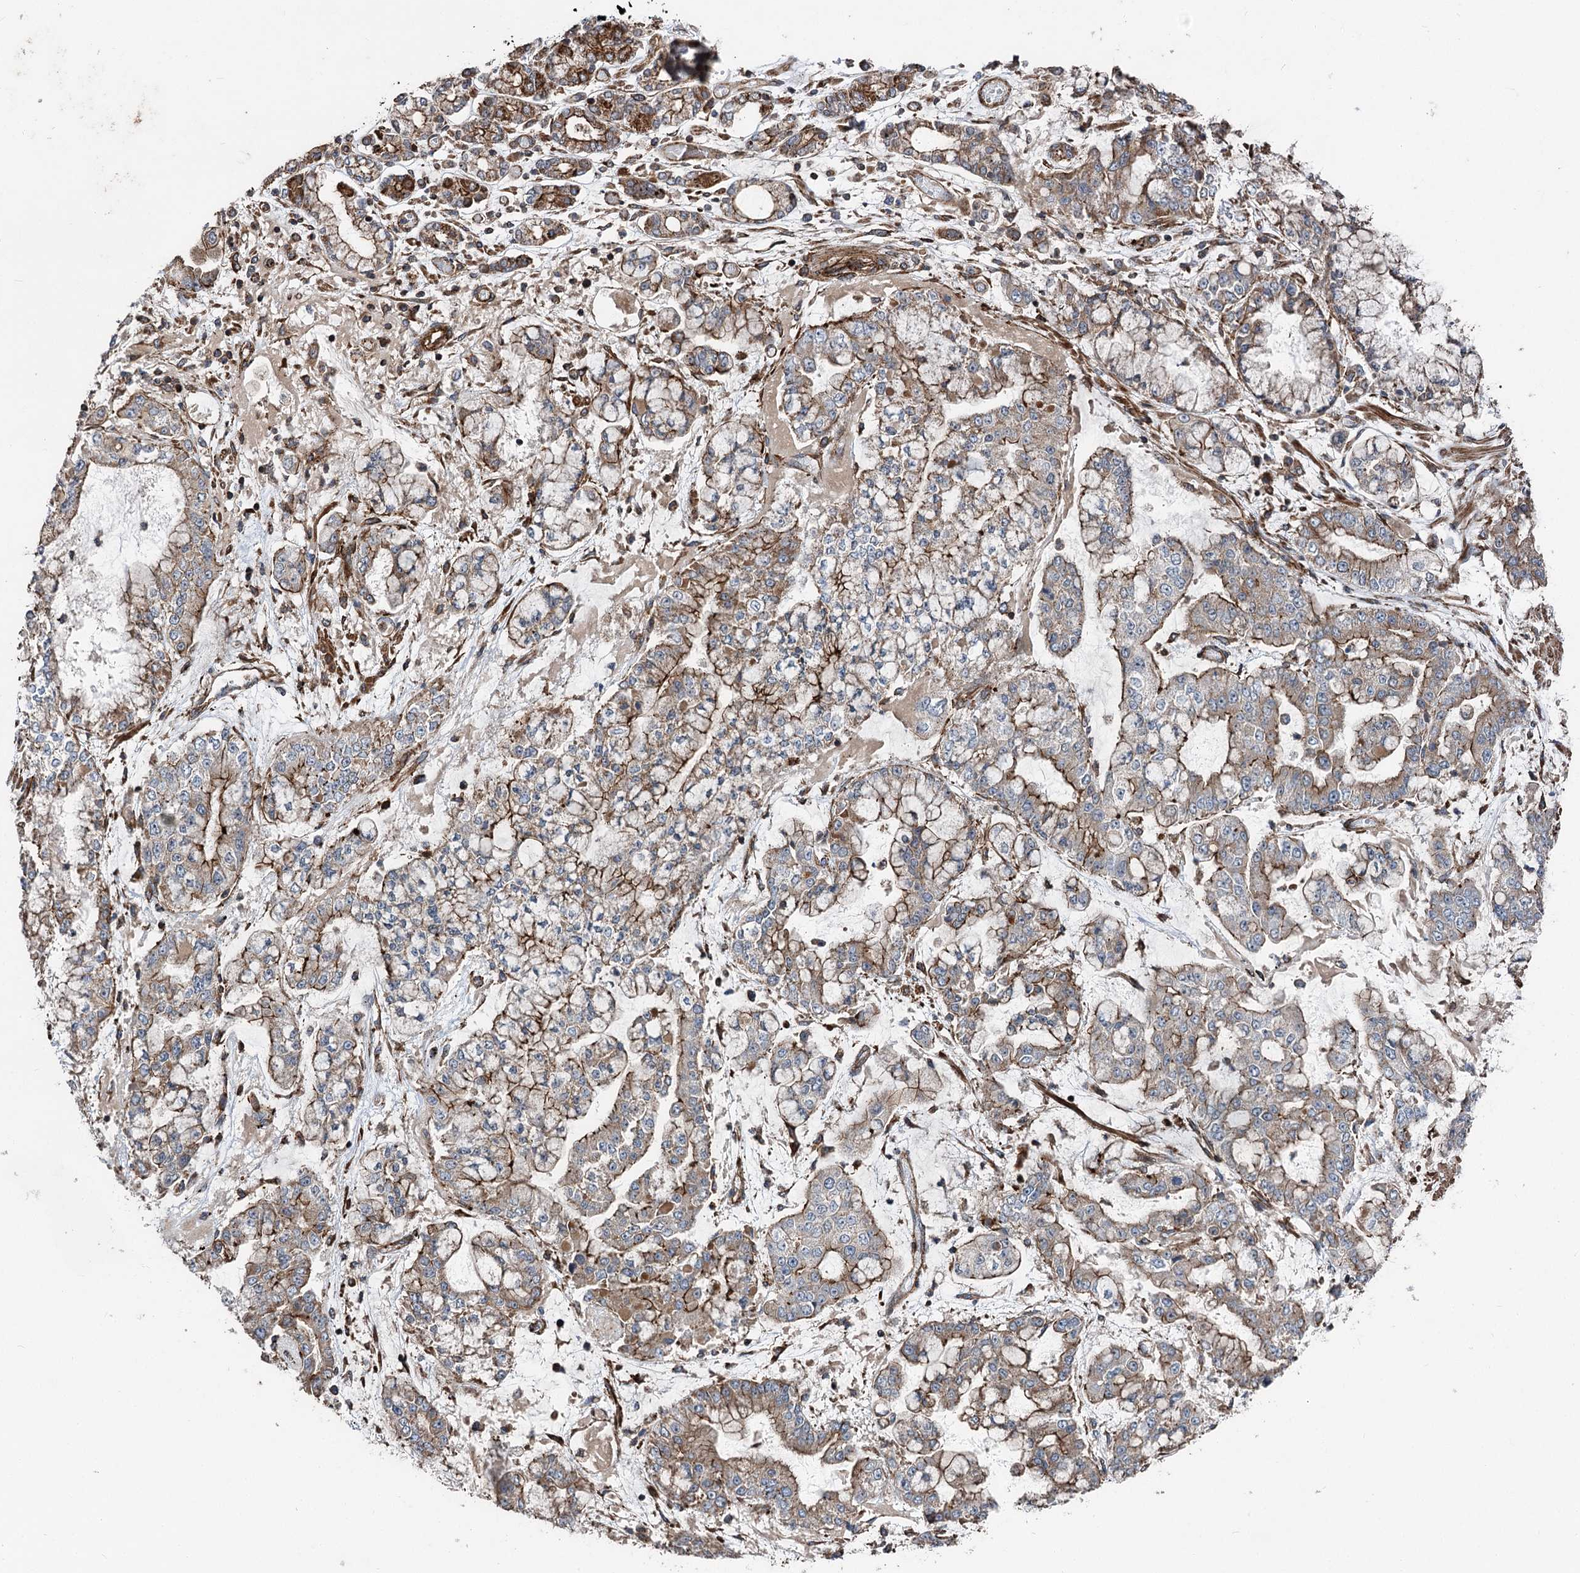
{"staining": {"intensity": "moderate", "quantity": ">75%", "location": "cytoplasmic/membranous"}, "tissue": "stomach cancer", "cell_type": "Tumor cells", "image_type": "cancer", "snomed": [{"axis": "morphology", "description": "Normal tissue, NOS"}, {"axis": "morphology", "description": "Adenocarcinoma, NOS"}, {"axis": "topography", "description": "Stomach, upper"}, {"axis": "topography", "description": "Stomach"}], "caption": "Immunohistochemical staining of human stomach cancer exhibits medium levels of moderate cytoplasmic/membranous protein positivity in approximately >75% of tumor cells.", "gene": "ITFG2", "patient": {"sex": "male", "age": 76}}